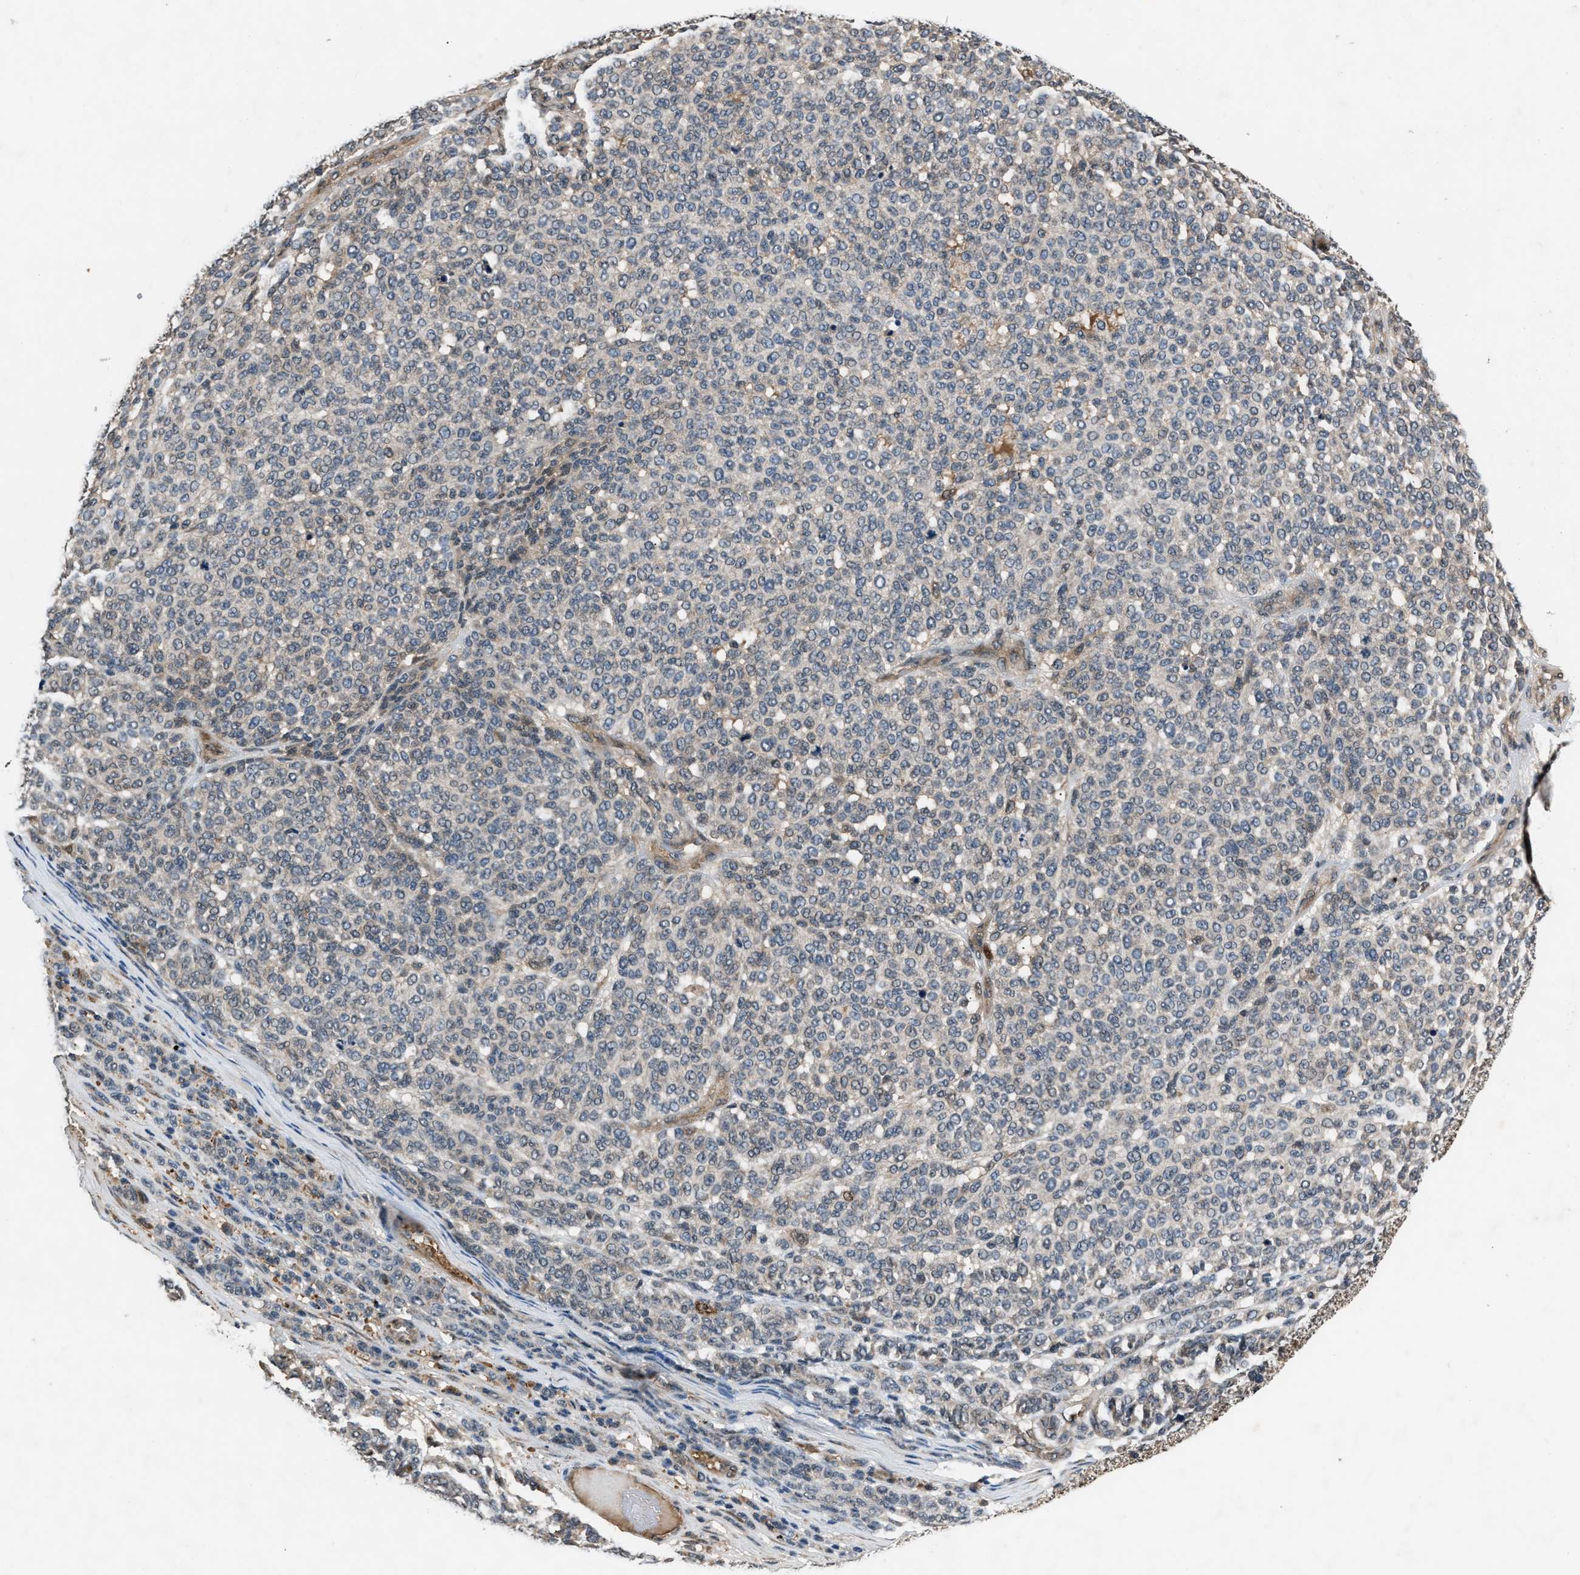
{"staining": {"intensity": "negative", "quantity": "none", "location": "none"}, "tissue": "melanoma", "cell_type": "Tumor cells", "image_type": "cancer", "snomed": [{"axis": "morphology", "description": "Malignant melanoma, NOS"}, {"axis": "topography", "description": "Skin"}], "caption": "DAB immunohistochemical staining of human malignant melanoma reveals no significant staining in tumor cells. Brightfield microscopy of immunohistochemistry (IHC) stained with DAB (3,3'-diaminobenzidine) (brown) and hematoxylin (blue), captured at high magnification.", "gene": "TP53I3", "patient": {"sex": "male", "age": 59}}